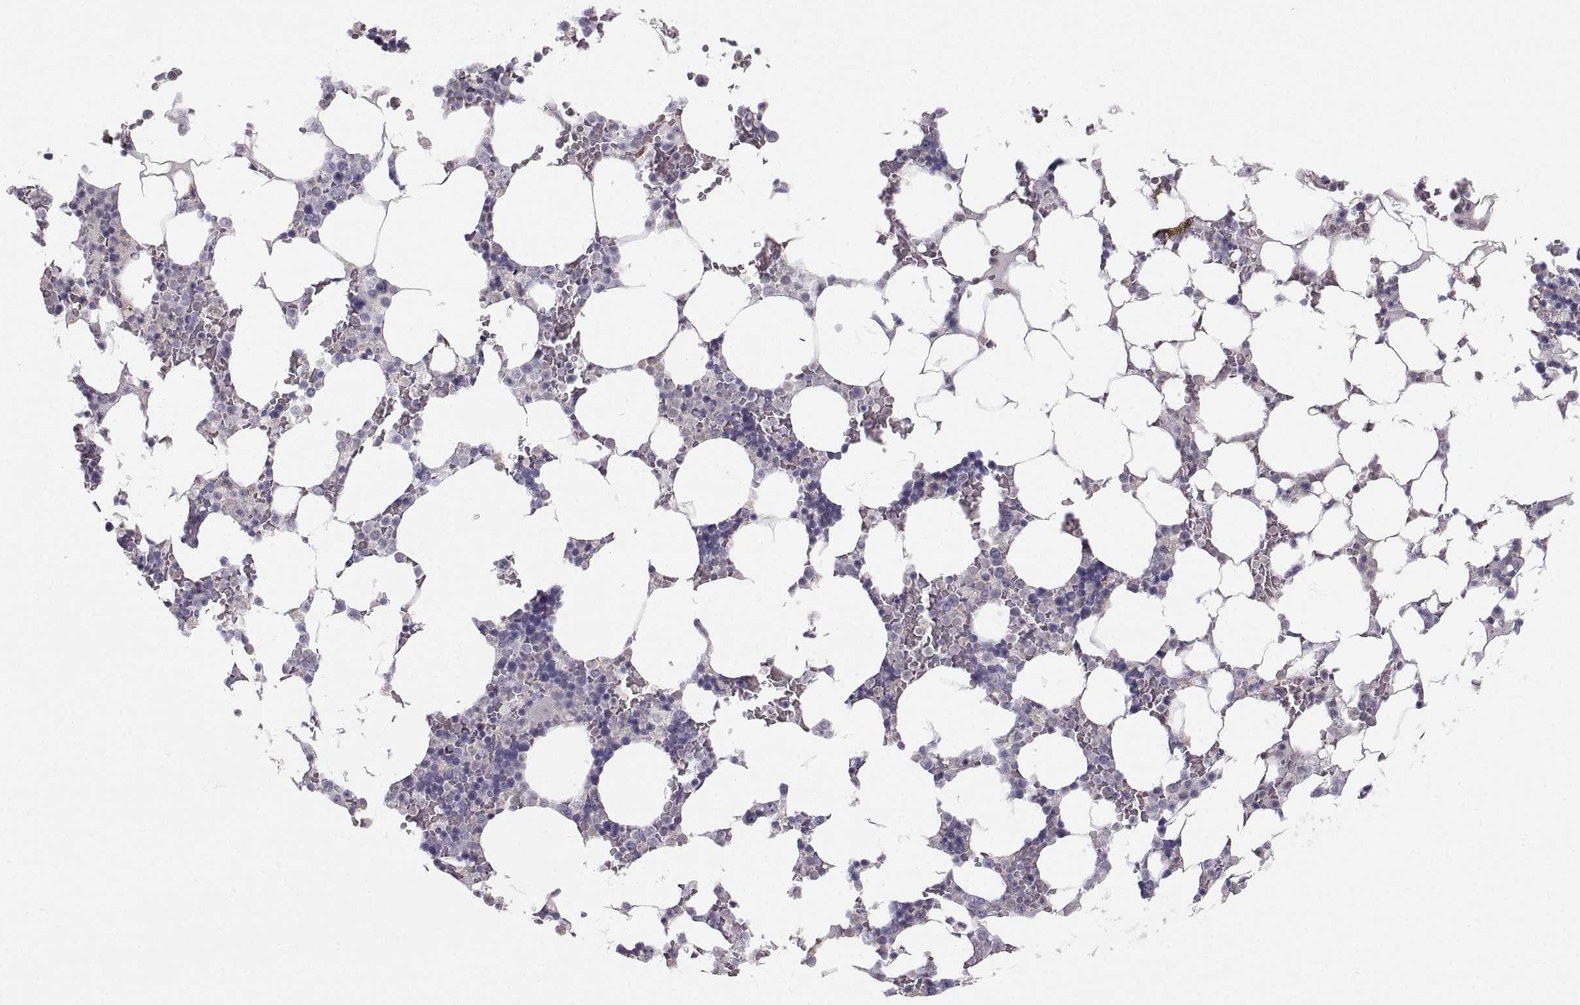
{"staining": {"intensity": "negative", "quantity": "none", "location": "none"}, "tissue": "bone marrow", "cell_type": "Hematopoietic cells", "image_type": "normal", "snomed": [{"axis": "morphology", "description": "Normal tissue, NOS"}, {"axis": "topography", "description": "Bone marrow"}], "caption": "IHC photomicrograph of benign bone marrow: human bone marrow stained with DAB (3,3'-diaminobenzidine) demonstrates no significant protein expression in hematopoietic cells. (DAB (3,3'-diaminobenzidine) IHC, high magnification).", "gene": "PGM5", "patient": {"sex": "male", "age": 51}}